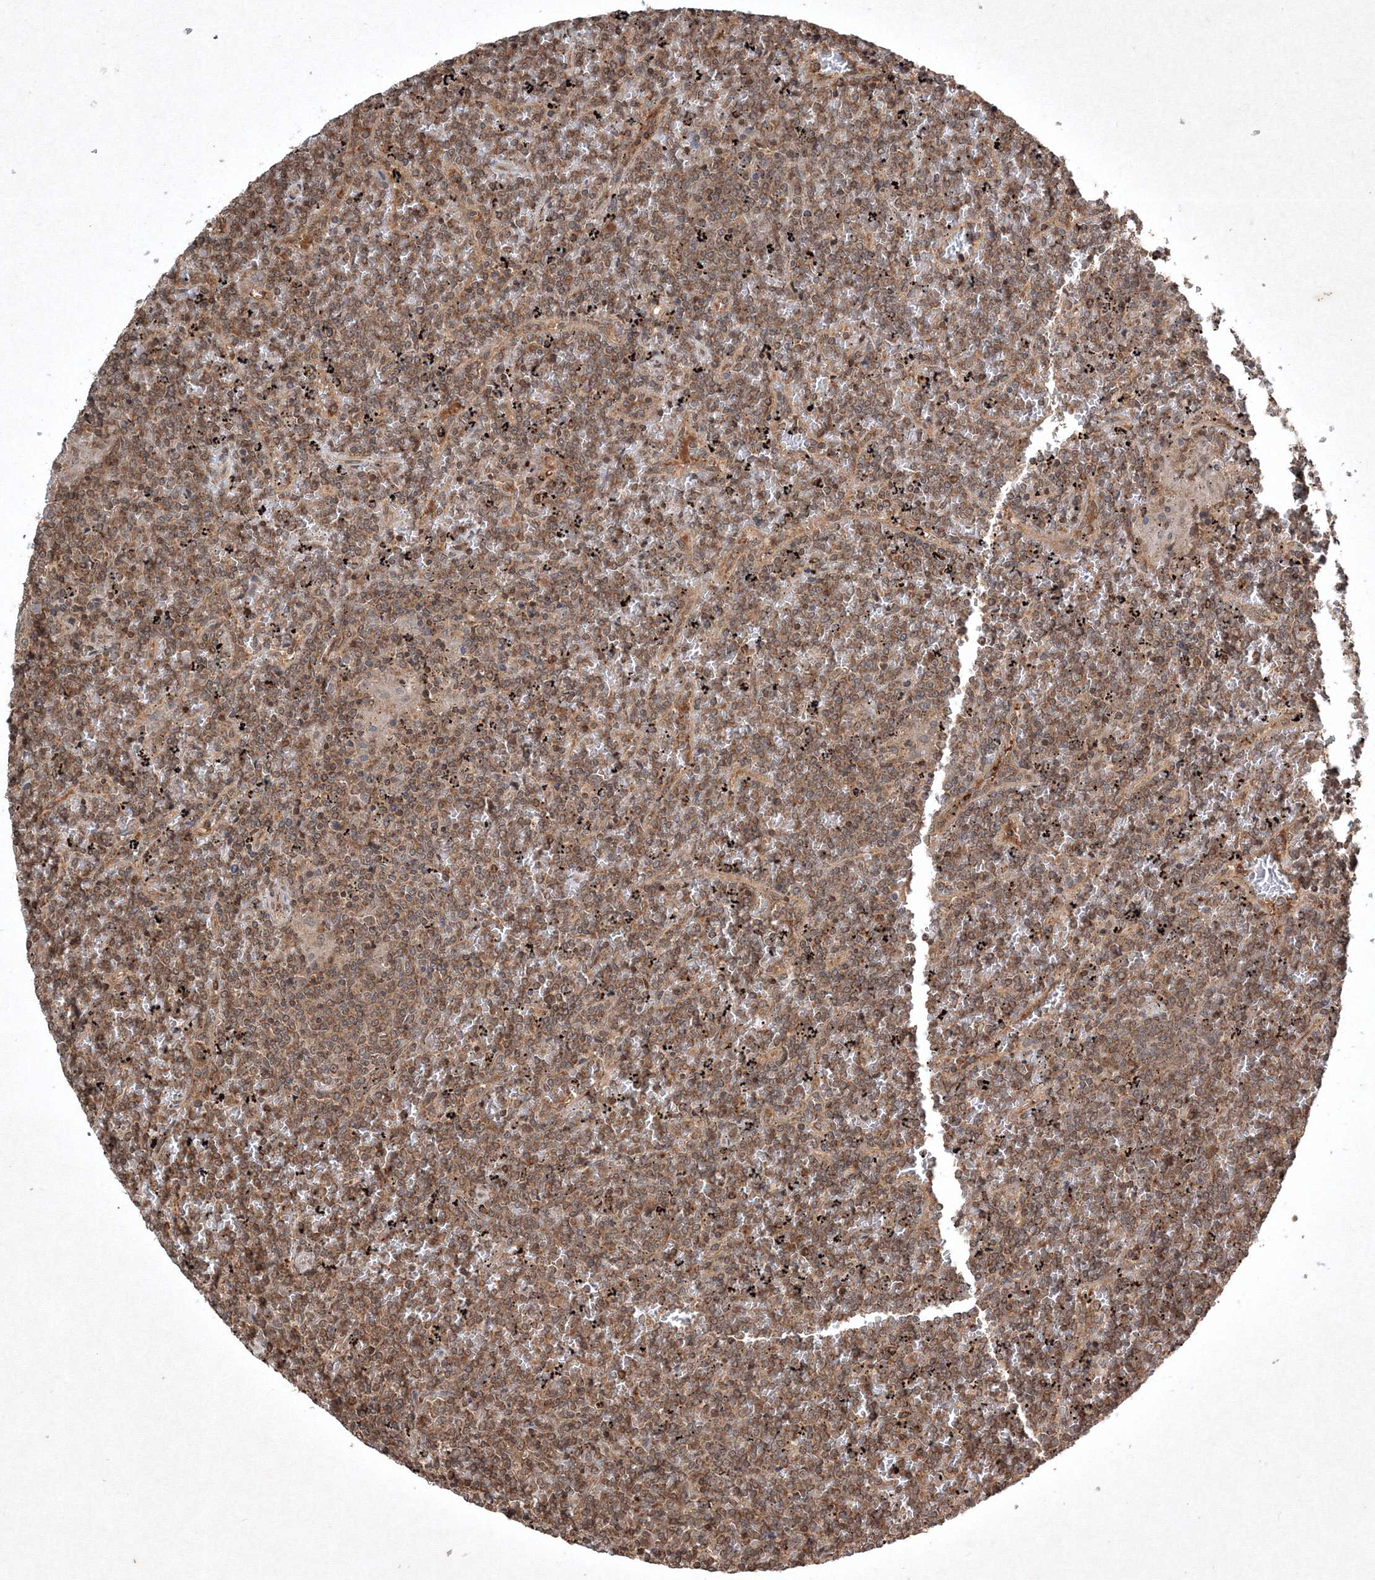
{"staining": {"intensity": "moderate", "quantity": ">75%", "location": "cytoplasmic/membranous"}, "tissue": "lymphoma", "cell_type": "Tumor cells", "image_type": "cancer", "snomed": [{"axis": "morphology", "description": "Malignant lymphoma, non-Hodgkin's type, Low grade"}, {"axis": "topography", "description": "Spleen"}], "caption": "DAB immunohistochemical staining of lymphoma displays moderate cytoplasmic/membranous protein staining in approximately >75% of tumor cells.", "gene": "PLTP", "patient": {"sex": "female", "age": 19}}